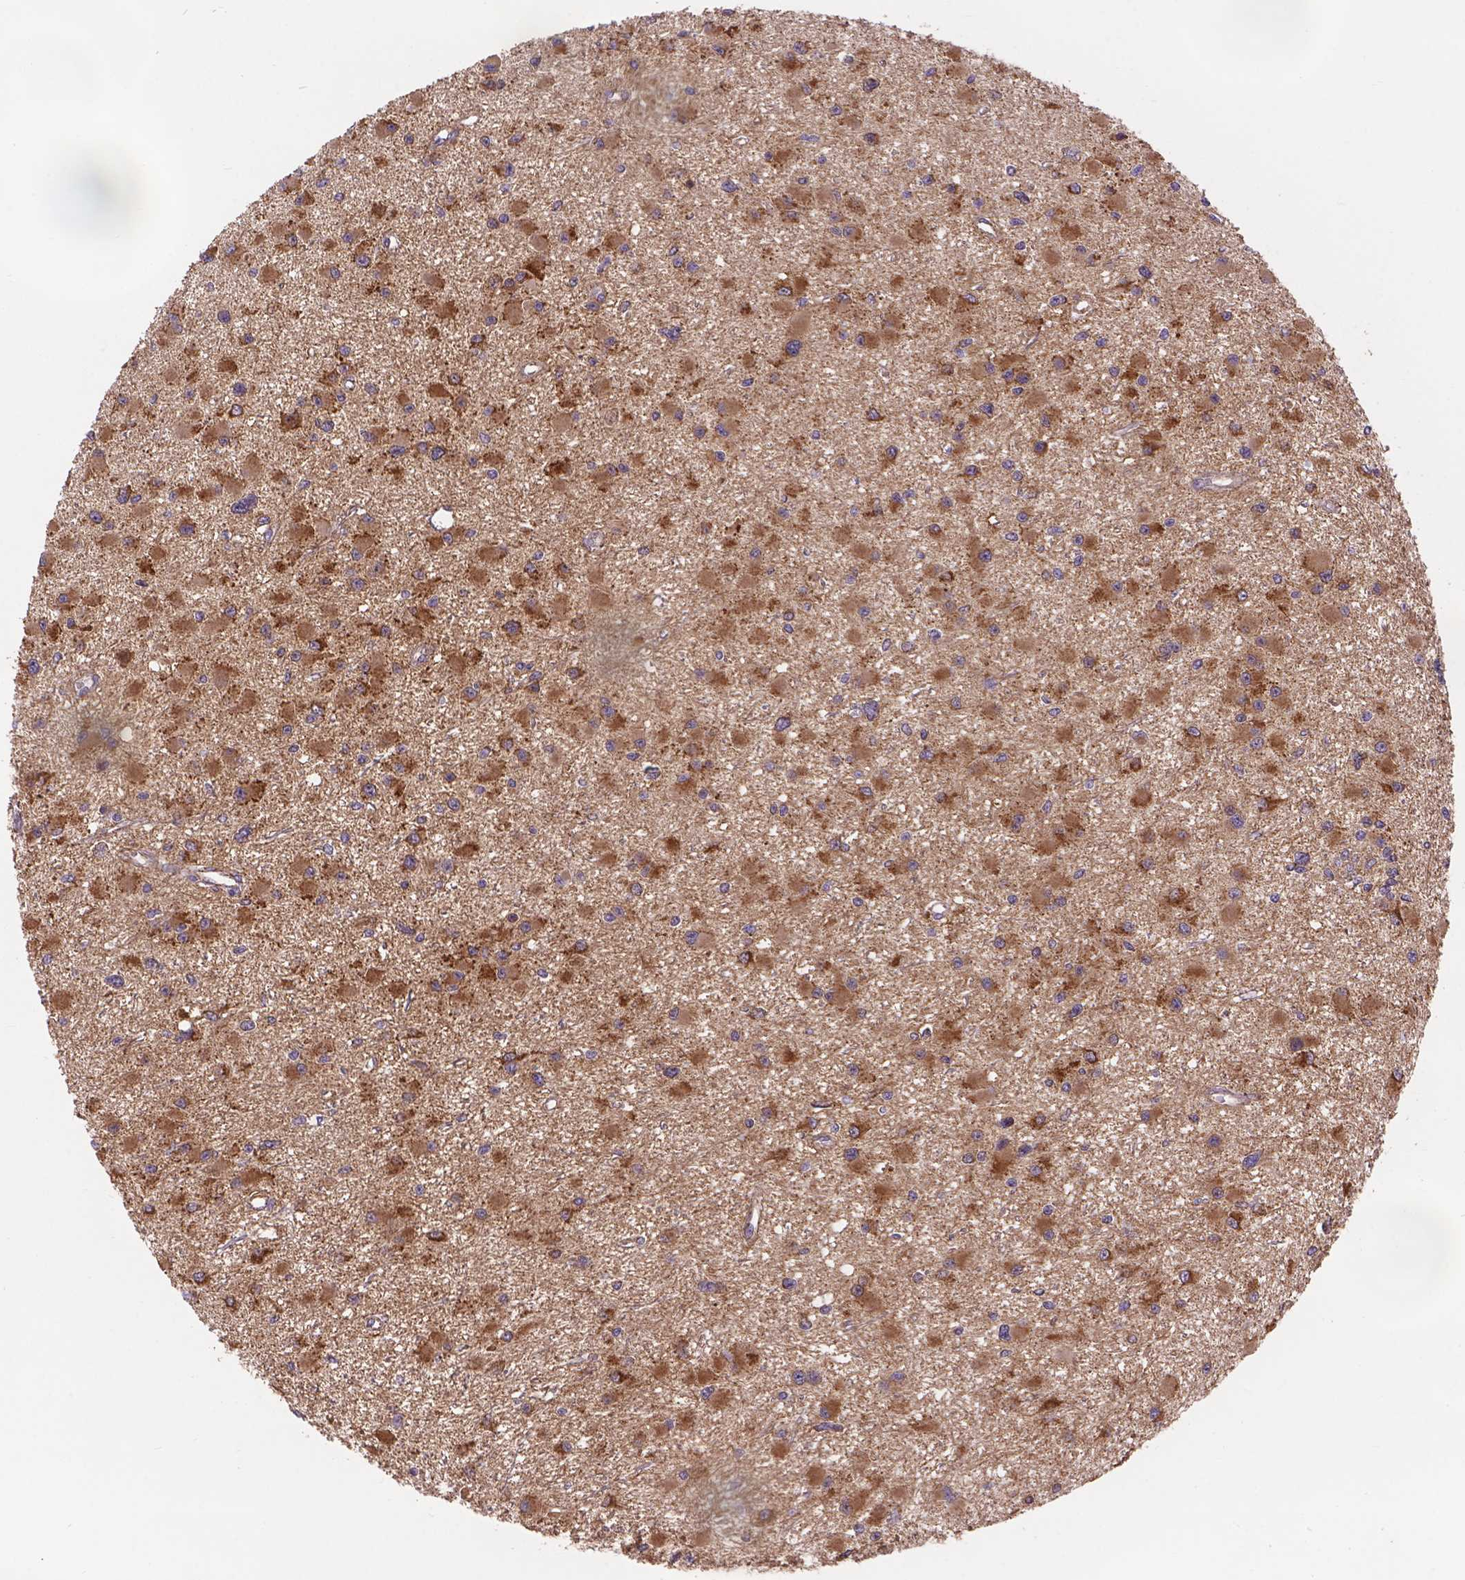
{"staining": {"intensity": "strong", "quantity": ">75%", "location": "cytoplasmic/membranous"}, "tissue": "glioma", "cell_type": "Tumor cells", "image_type": "cancer", "snomed": [{"axis": "morphology", "description": "Glioma, malignant, High grade"}, {"axis": "topography", "description": "Brain"}], "caption": "This is a photomicrograph of immunohistochemistry staining of malignant glioma (high-grade), which shows strong expression in the cytoplasmic/membranous of tumor cells.", "gene": "AK3", "patient": {"sex": "male", "age": 54}}